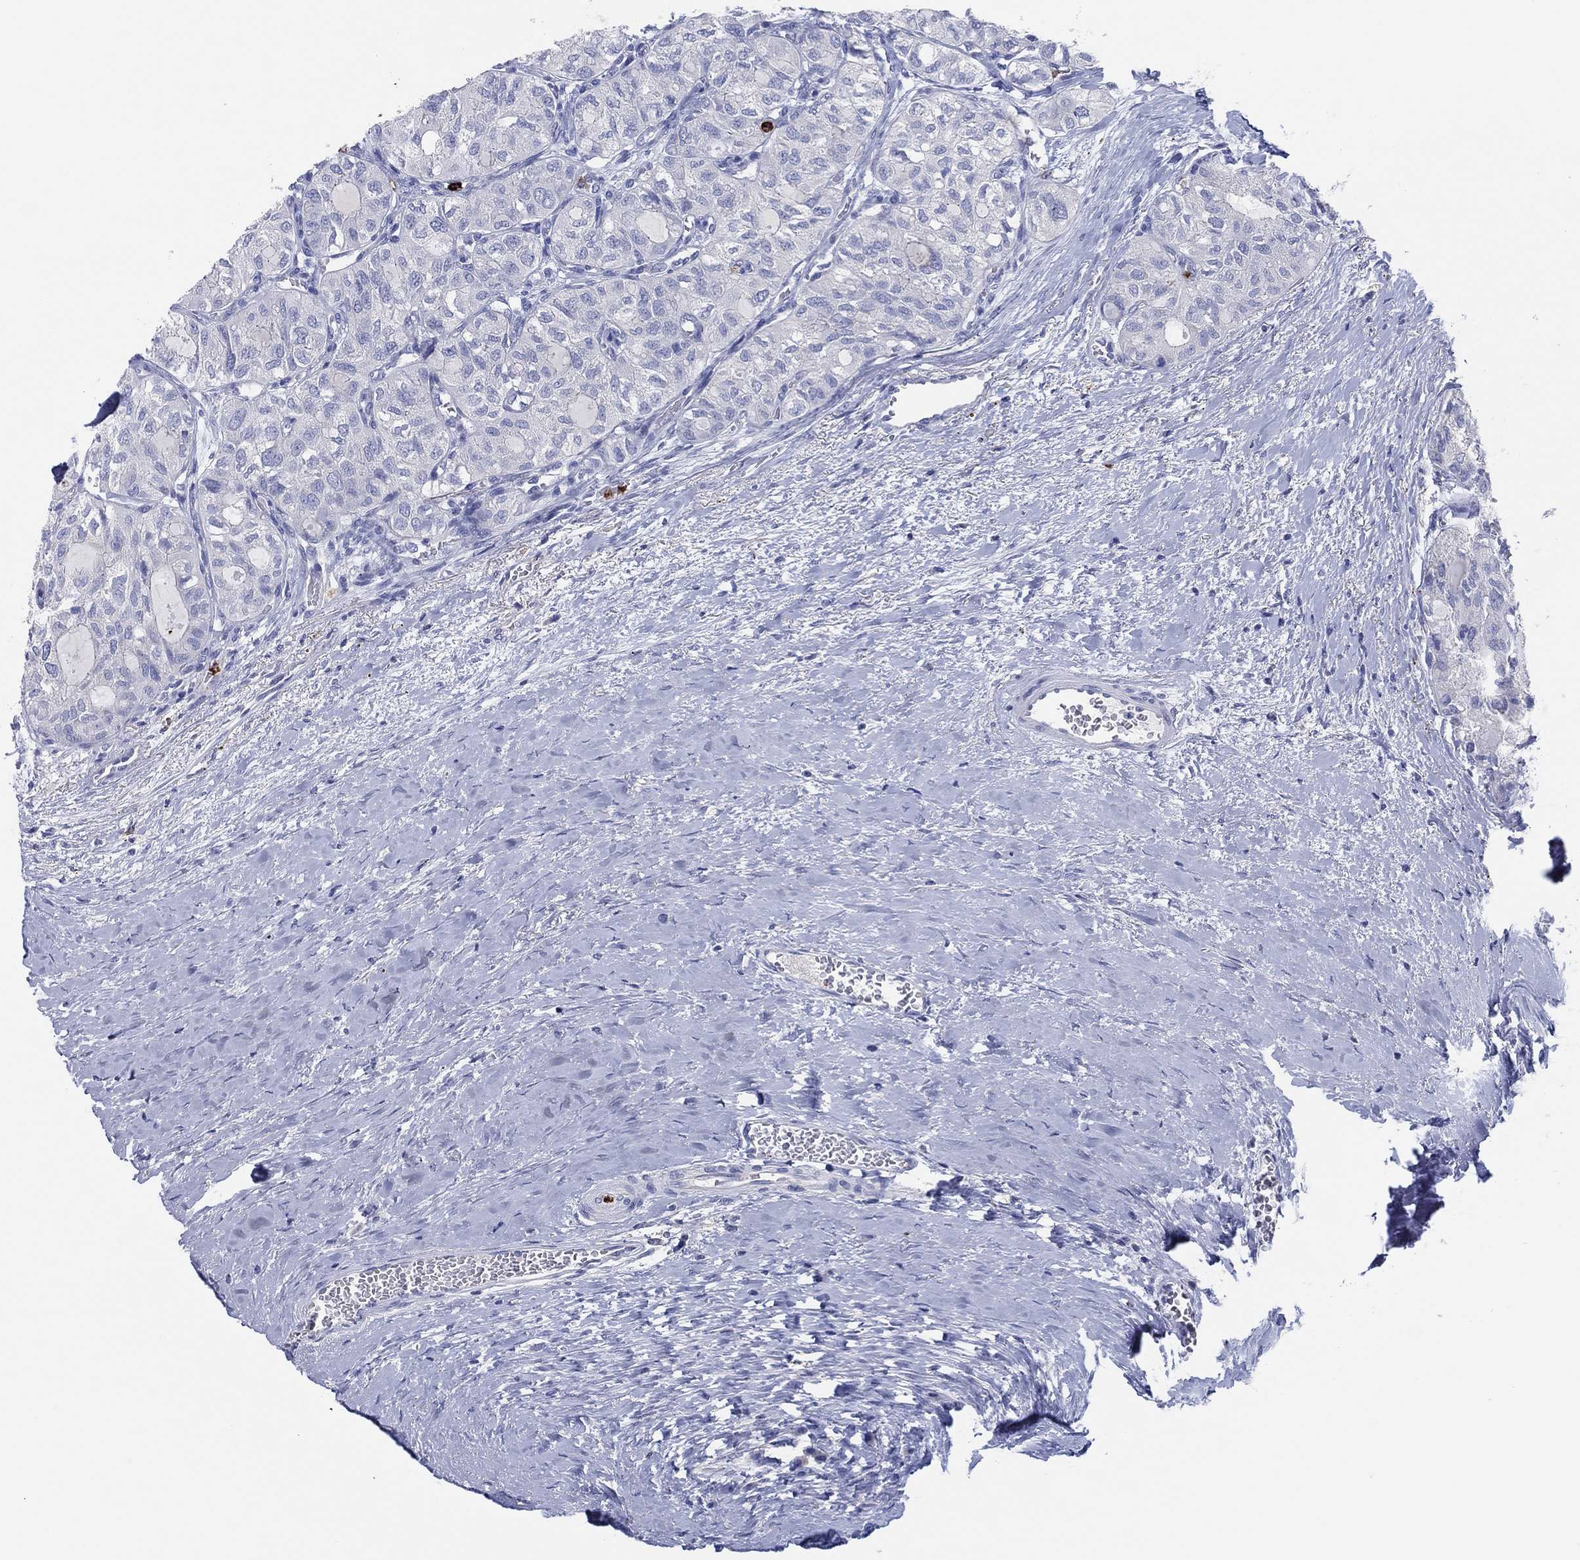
{"staining": {"intensity": "negative", "quantity": "none", "location": "none"}, "tissue": "thyroid cancer", "cell_type": "Tumor cells", "image_type": "cancer", "snomed": [{"axis": "morphology", "description": "Follicular adenoma carcinoma, NOS"}, {"axis": "topography", "description": "Thyroid gland"}], "caption": "A high-resolution micrograph shows immunohistochemistry staining of thyroid cancer, which demonstrates no significant staining in tumor cells. (DAB (3,3'-diaminobenzidine) IHC with hematoxylin counter stain).", "gene": "PLAC8", "patient": {"sex": "male", "age": 75}}